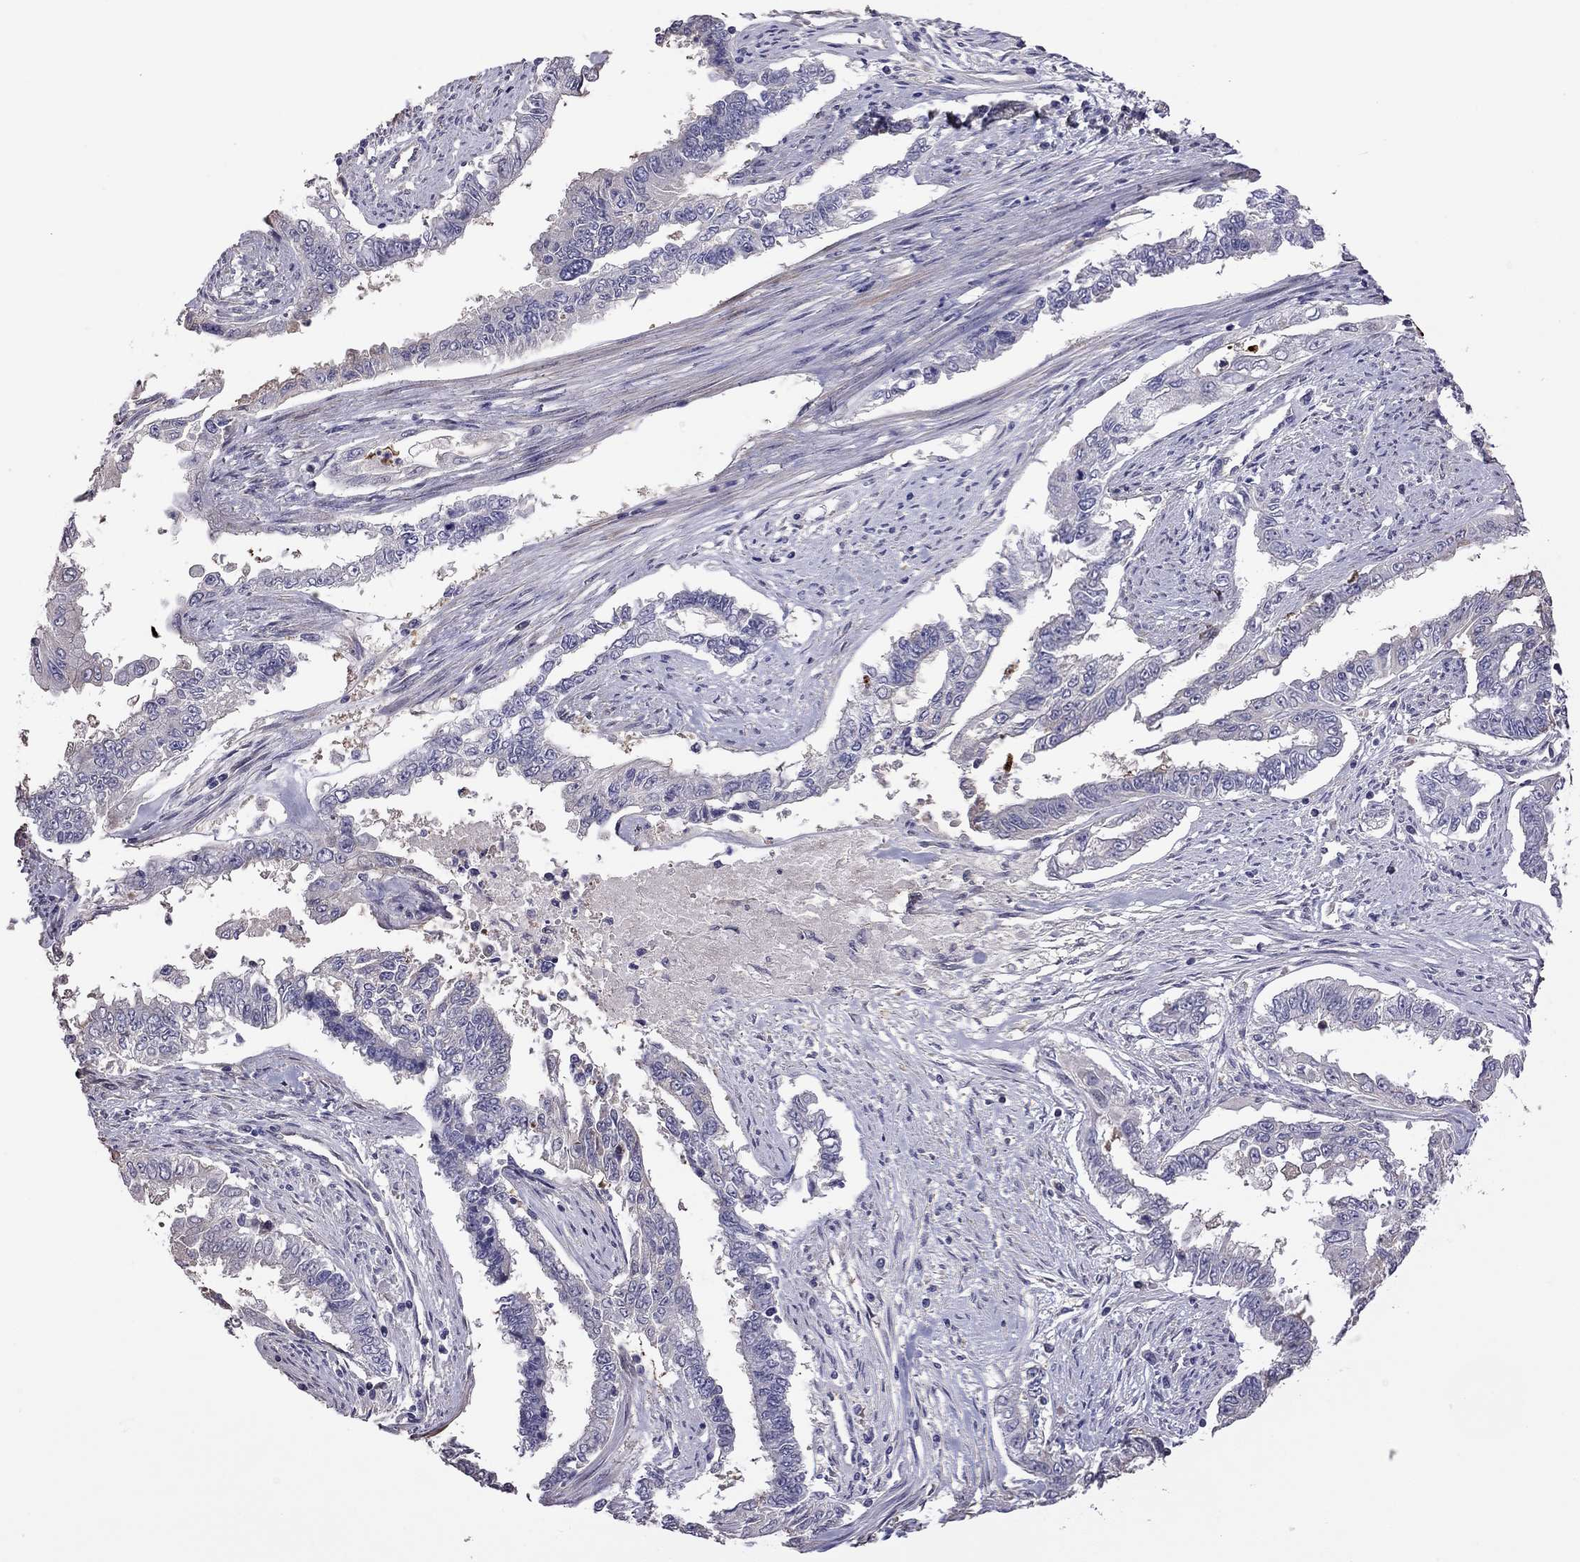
{"staining": {"intensity": "negative", "quantity": "none", "location": "none"}, "tissue": "endometrial cancer", "cell_type": "Tumor cells", "image_type": "cancer", "snomed": [{"axis": "morphology", "description": "Adenocarcinoma, NOS"}, {"axis": "topography", "description": "Uterus"}], "caption": "Immunohistochemical staining of adenocarcinoma (endometrial) reveals no significant positivity in tumor cells.", "gene": "FEZ1", "patient": {"sex": "female", "age": 59}}